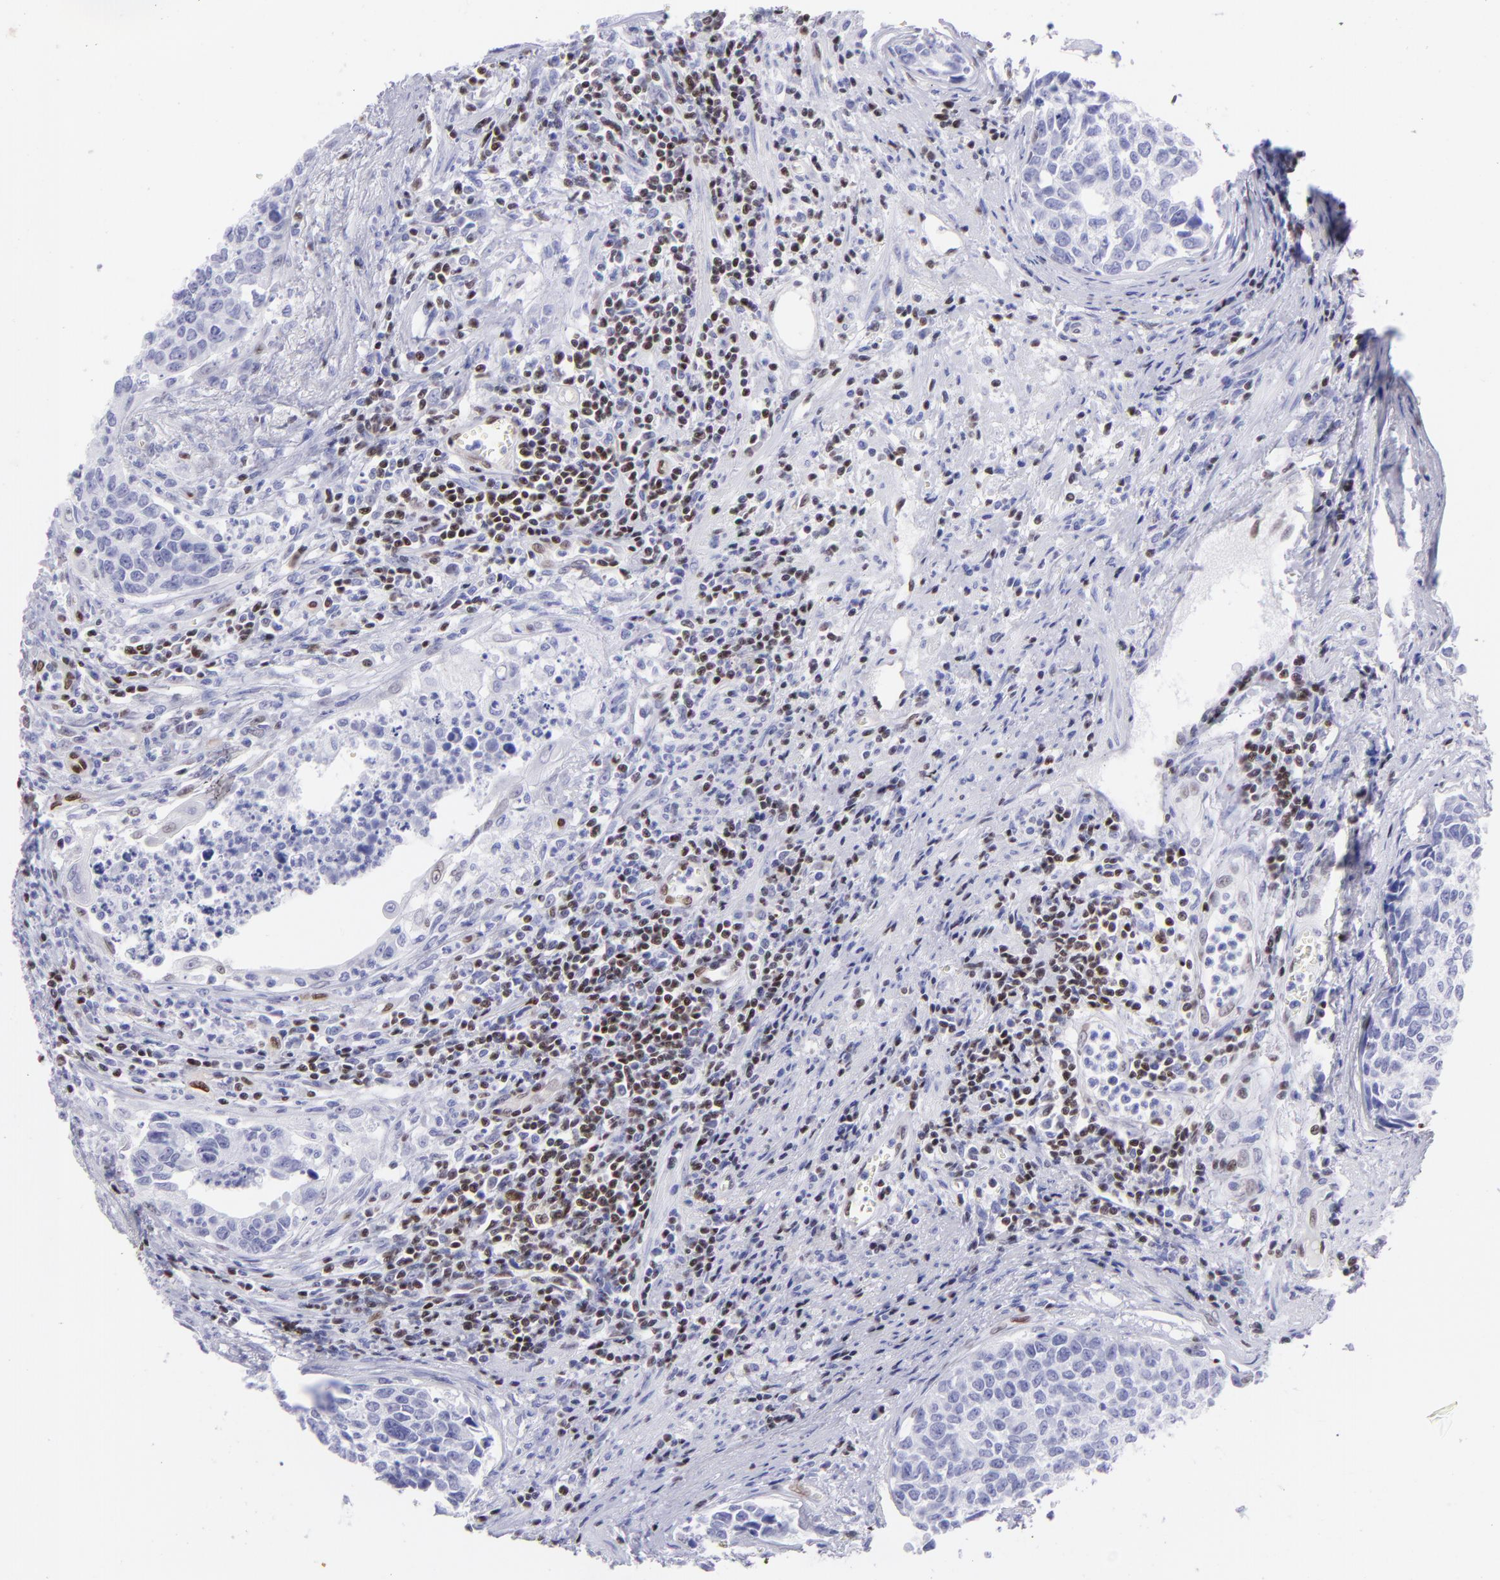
{"staining": {"intensity": "negative", "quantity": "none", "location": "none"}, "tissue": "urothelial cancer", "cell_type": "Tumor cells", "image_type": "cancer", "snomed": [{"axis": "morphology", "description": "Urothelial carcinoma, High grade"}, {"axis": "topography", "description": "Urinary bladder"}], "caption": "The photomicrograph reveals no staining of tumor cells in high-grade urothelial carcinoma. Nuclei are stained in blue.", "gene": "ETS1", "patient": {"sex": "male", "age": 81}}